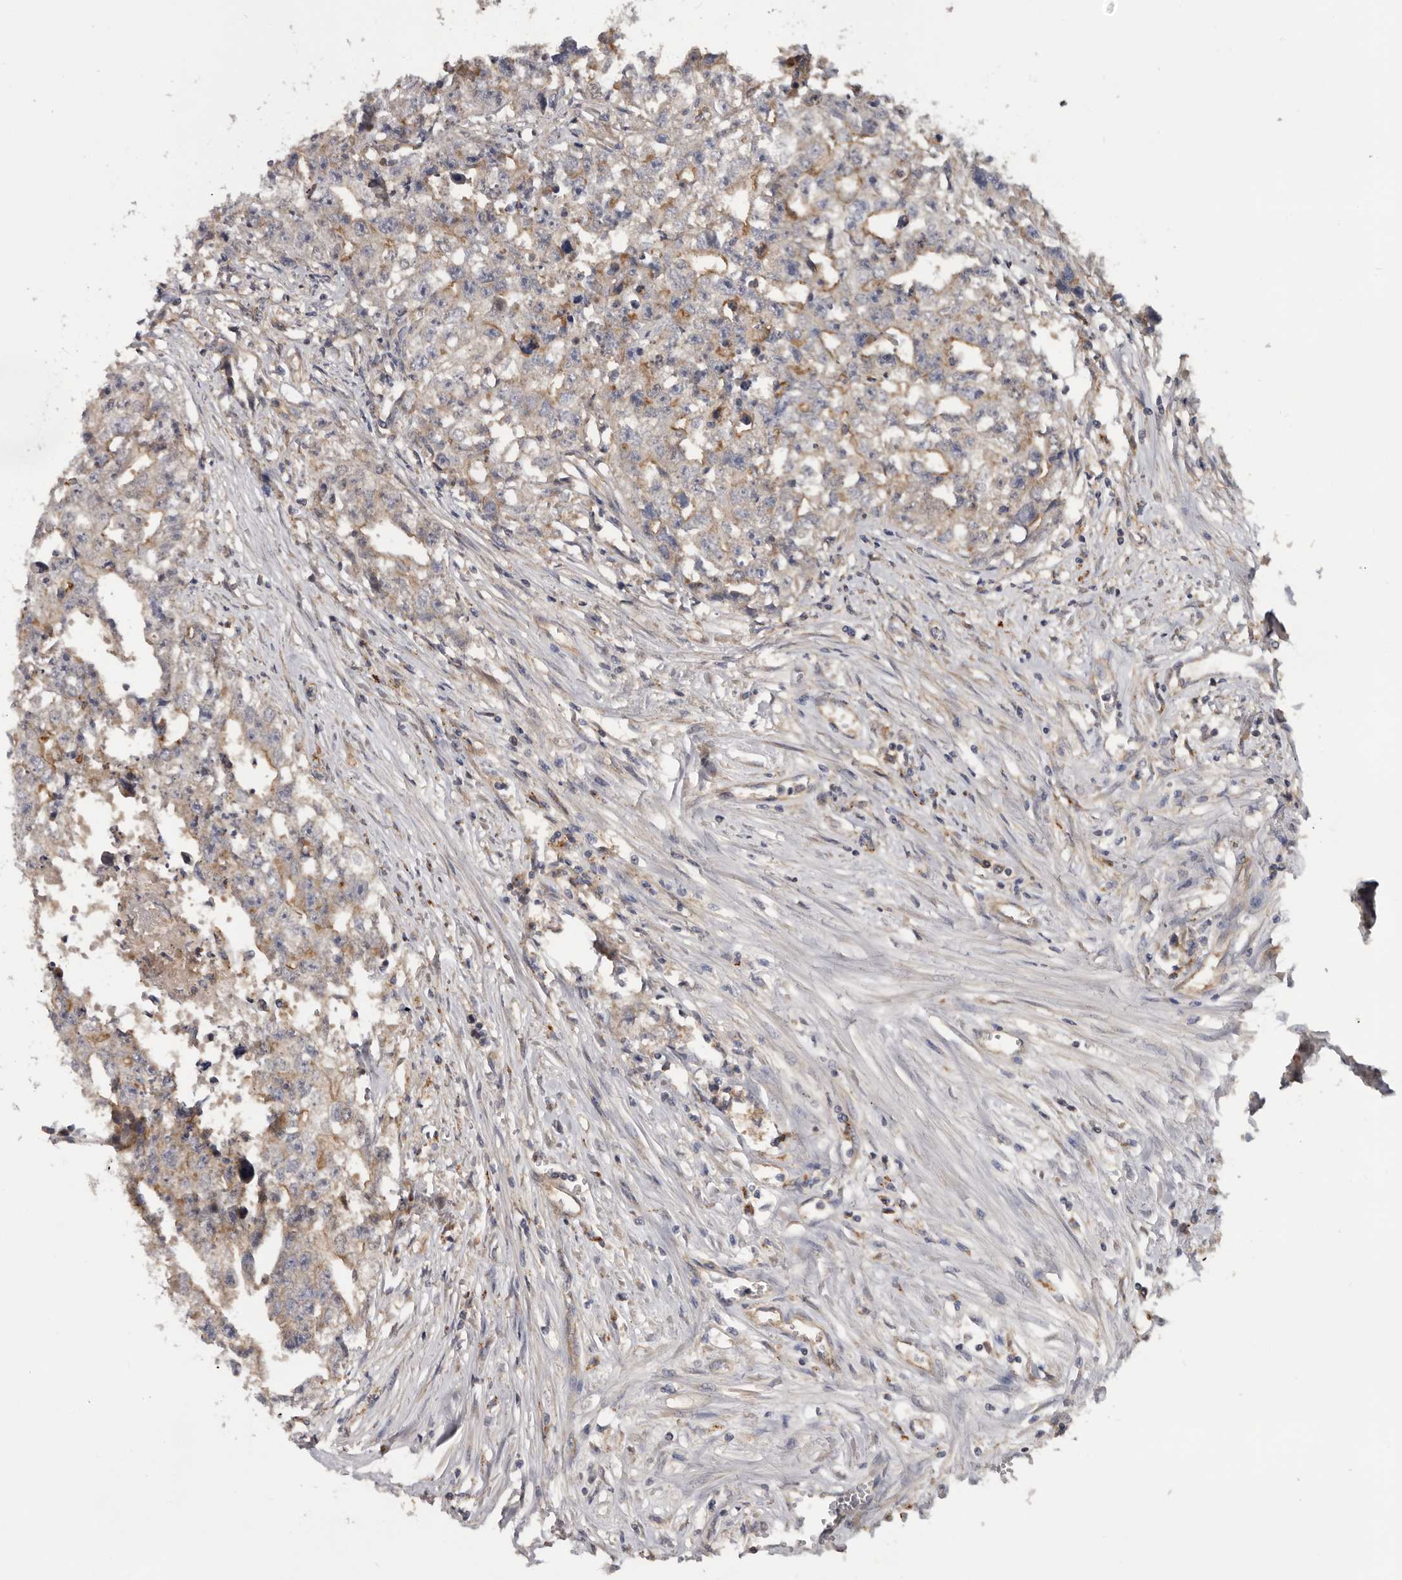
{"staining": {"intensity": "moderate", "quantity": "<25%", "location": "cytoplasmic/membranous"}, "tissue": "testis cancer", "cell_type": "Tumor cells", "image_type": "cancer", "snomed": [{"axis": "morphology", "description": "Seminoma, NOS"}, {"axis": "morphology", "description": "Carcinoma, Embryonal, NOS"}, {"axis": "topography", "description": "Testis"}], "caption": "Testis cancer (embryonal carcinoma) stained with a brown dye exhibits moderate cytoplasmic/membranous positive staining in about <25% of tumor cells.", "gene": "INKA2", "patient": {"sex": "male", "age": 43}}